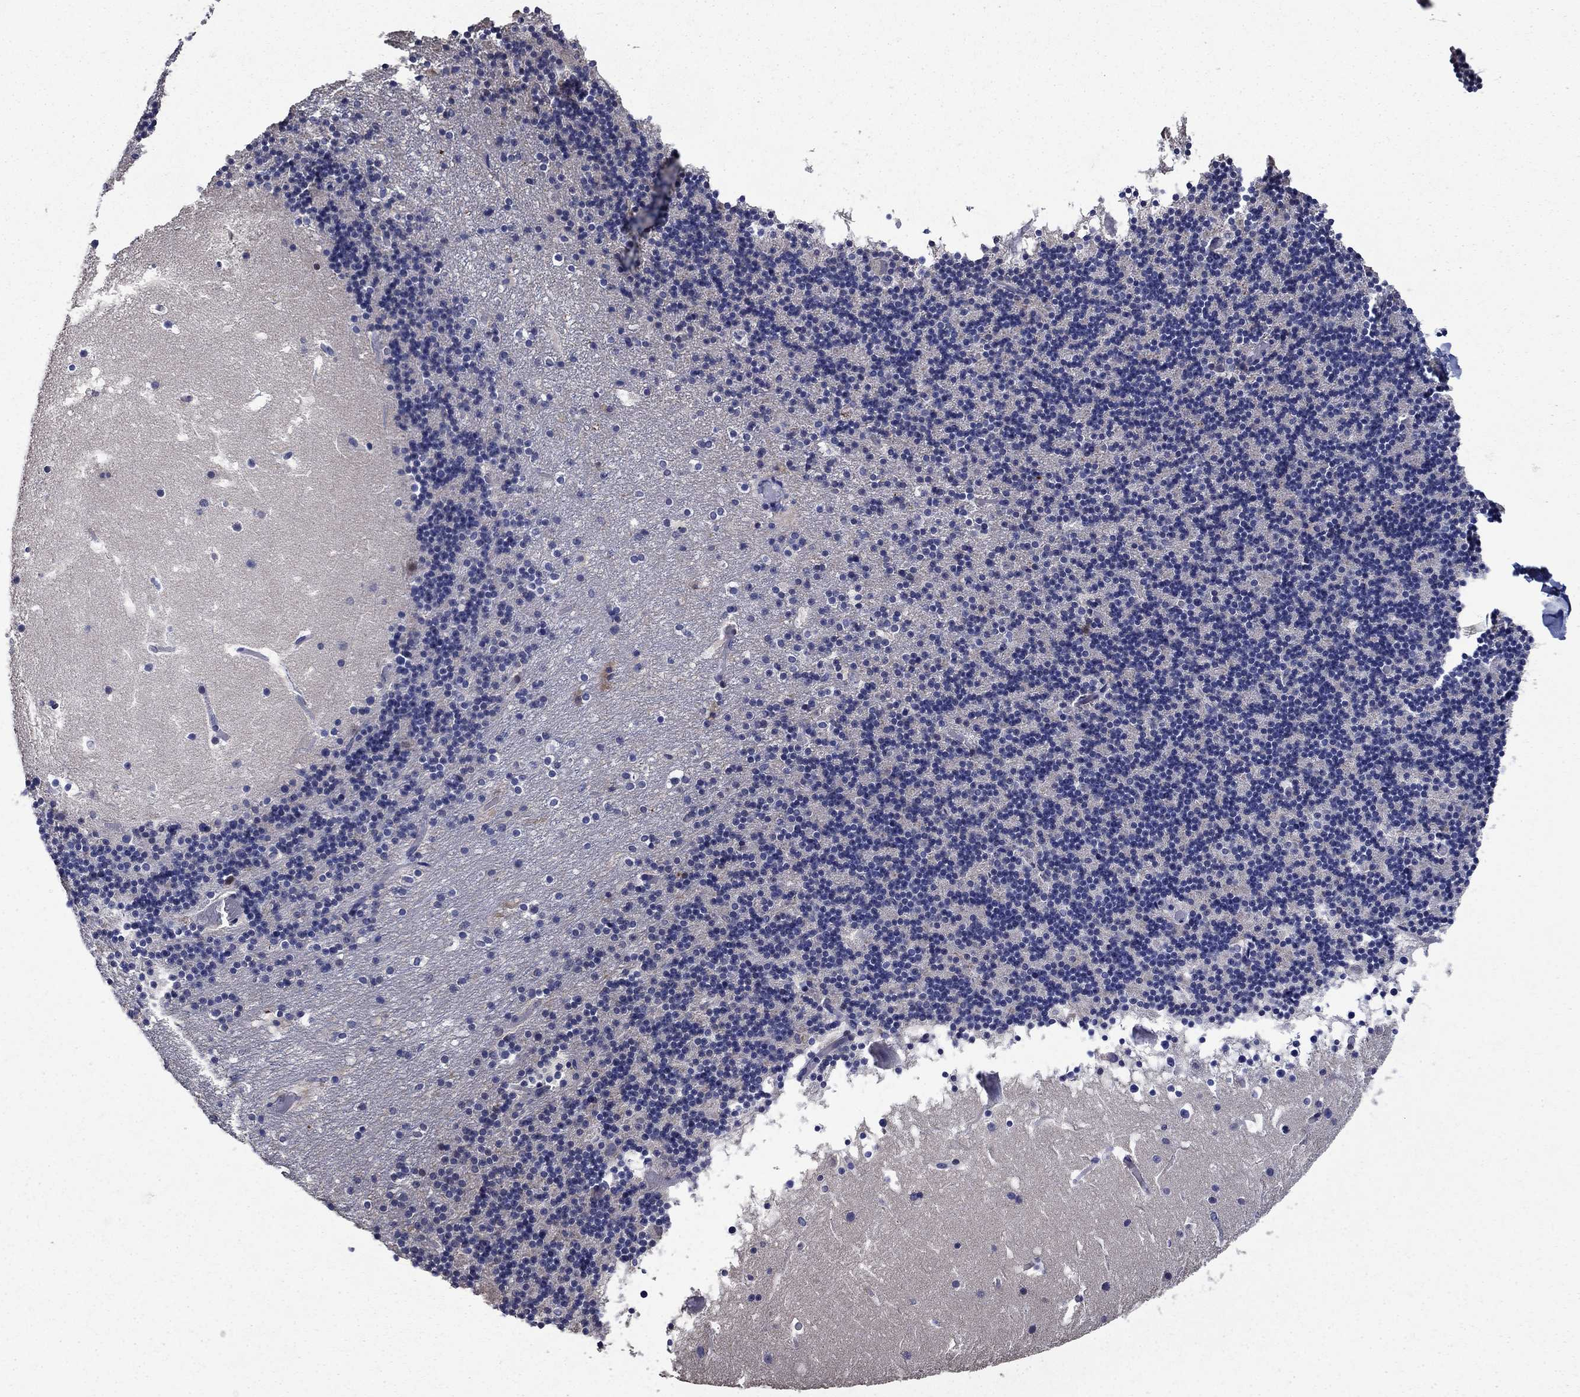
{"staining": {"intensity": "negative", "quantity": "none", "location": "none"}, "tissue": "cerebellum", "cell_type": "Cells in granular layer", "image_type": "normal", "snomed": [{"axis": "morphology", "description": "Normal tissue, NOS"}, {"axis": "topography", "description": "Cerebellum"}], "caption": "DAB immunohistochemical staining of normal cerebellum displays no significant positivity in cells in granular layer.", "gene": "DVL1", "patient": {"sex": "male", "age": 37}}